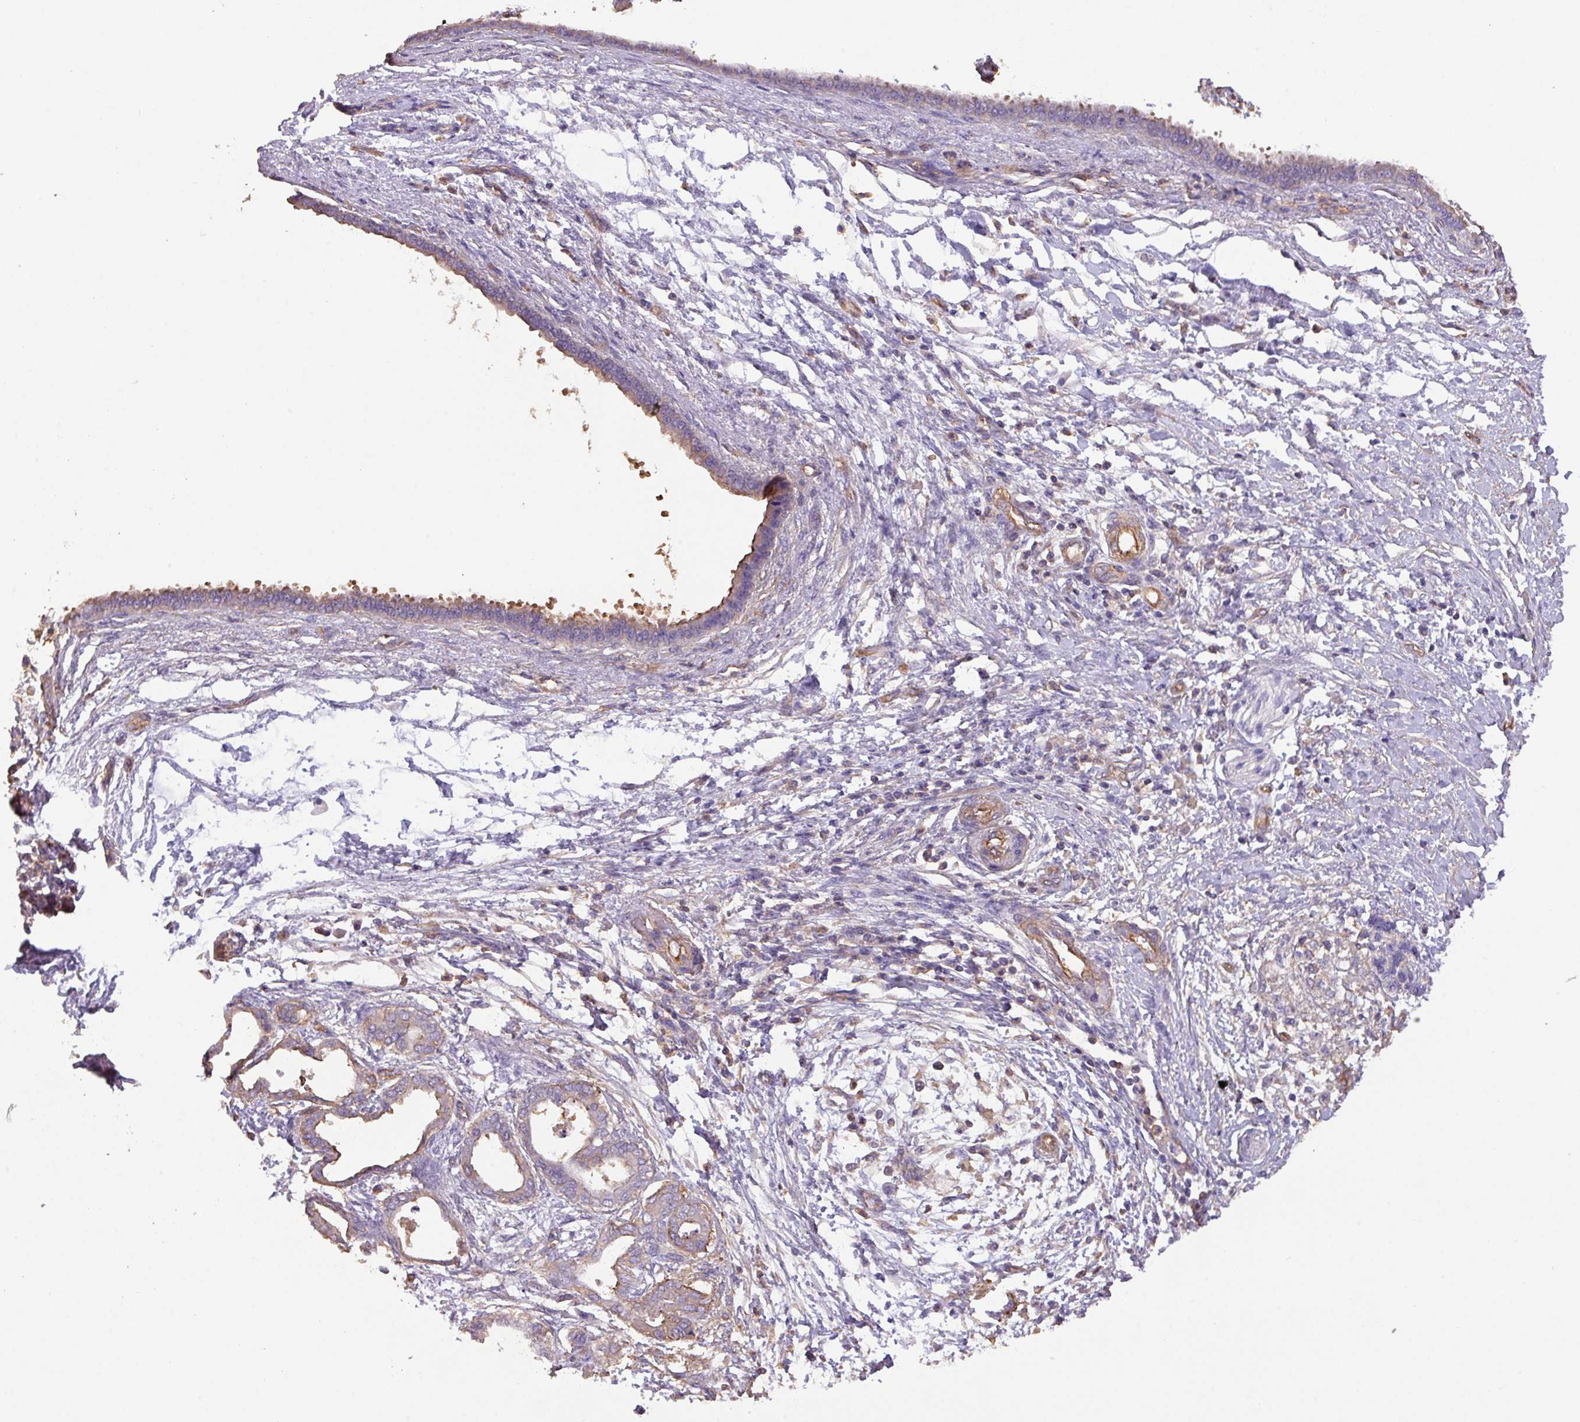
{"staining": {"intensity": "moderate", "quantity": "<25%", "location": "cytoplasmic/membranous"}, "tissue": "pancreatic cancer", "cell_type": "Tumor cells", "image_type": "cancer", "snomed": [{"axis": "morphology", "description": "Adenocarcinoma, NOS"}, {"axis": "topography", "description": "Pancreas"}], "caption": "Pancreatic adenocarcinoma tissue exhibits moderate cytoplasmic/membranous expression in approximately <25% of tumor cells Using DAB (brown) and hematoxylin (blue) stains, captured at high magnification using brightfield microscopy.", "gene": "CALML4", "patient": {"sex": "female", "age": 55}}